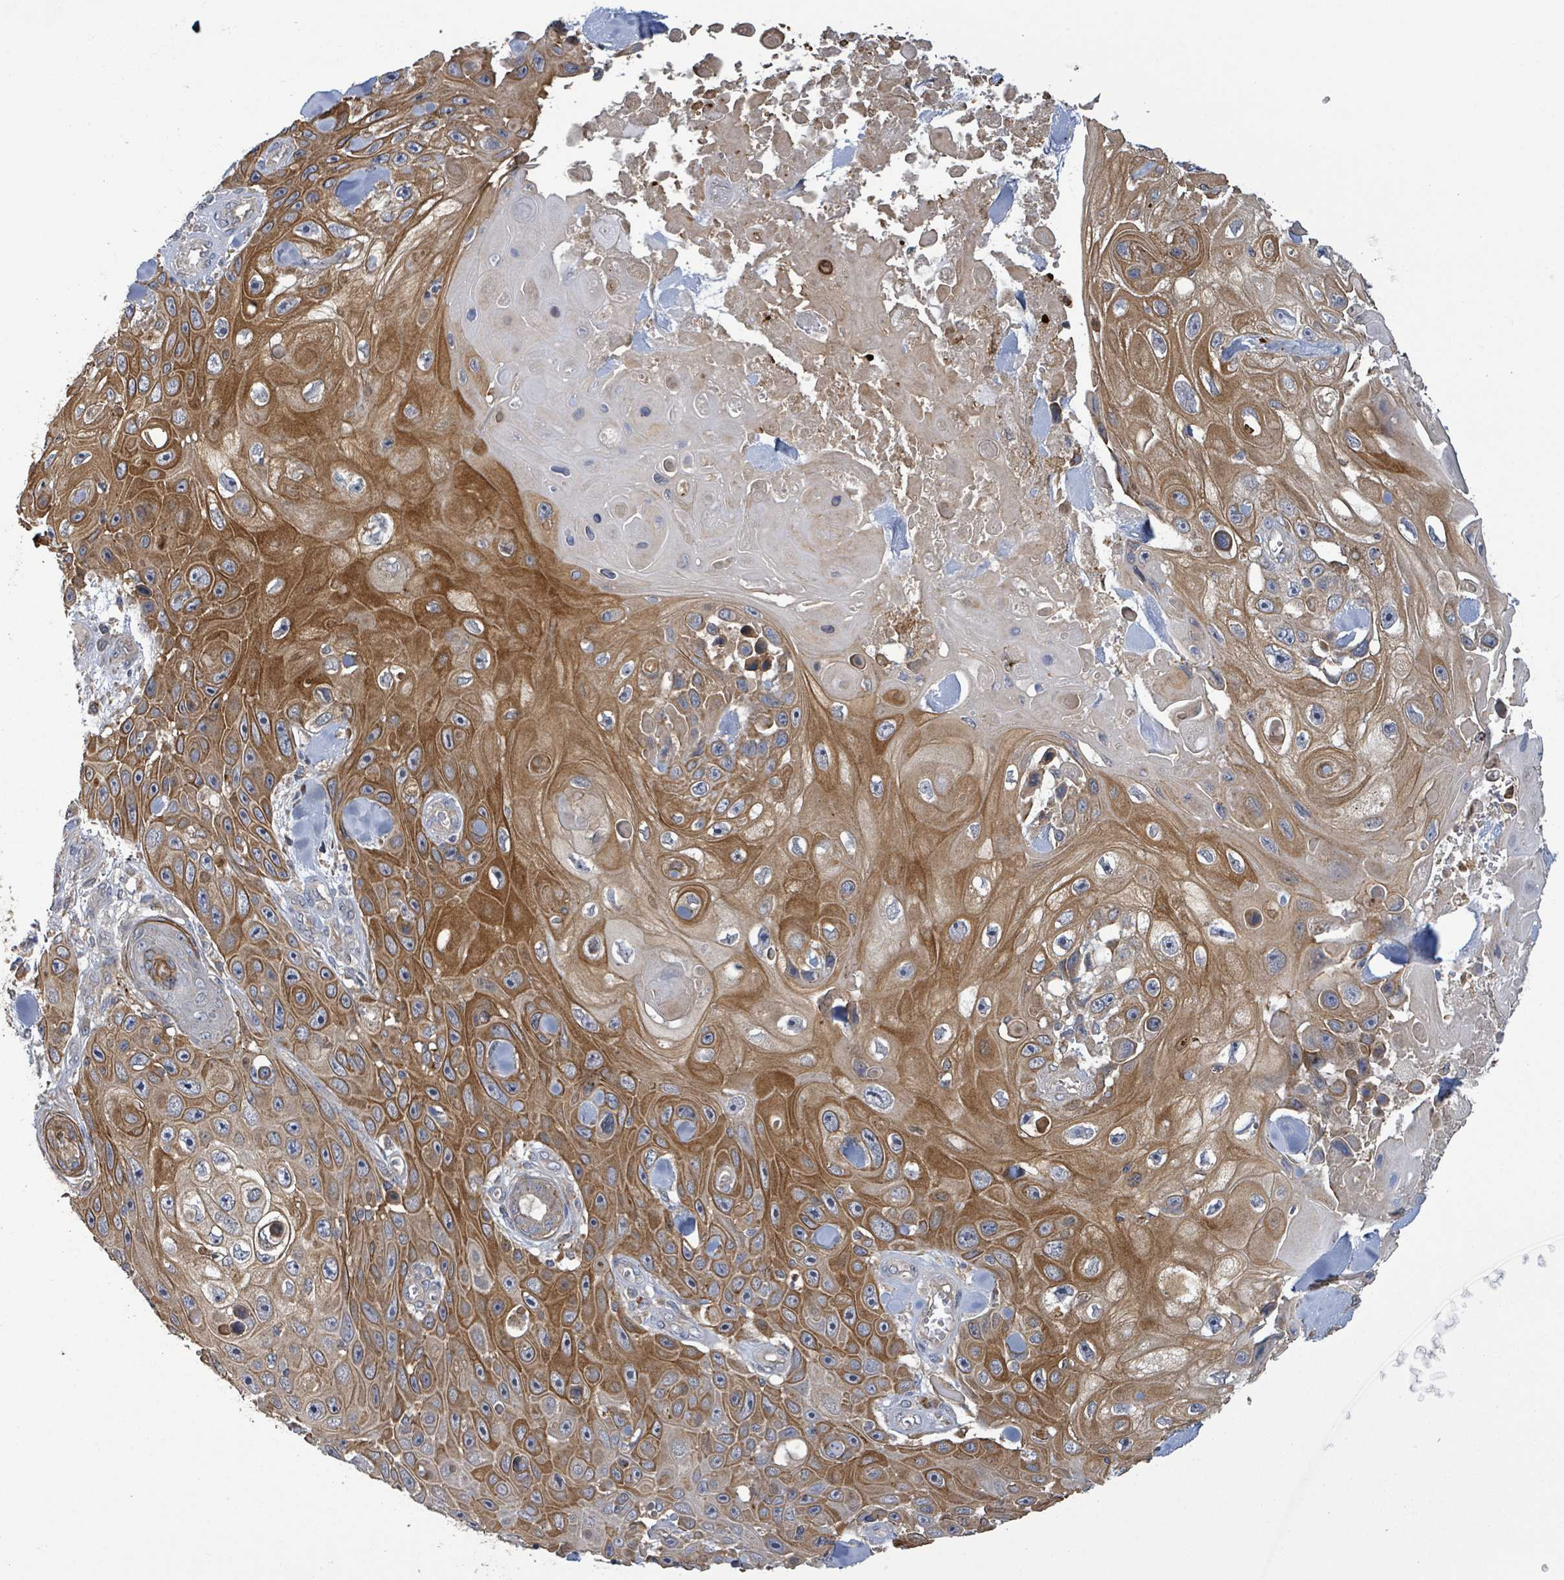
{"staining": {"intensity": "moderate", "quantity": ">75%", "location": "cytoplasmic/membranous"}, "tissue": "skin cancer", "cell_type": "Tumor cells", "image_type": "cancer", "snomed": [{"axis": "morphology", "description": "Squamous cell carcinoma, NOS"}, {"axis": "topography", "description": "Skin"}], "caption": "This image demonstrates immunohistochemistry staining of human skin cancer, with medium moderate cytoplasmic/membranous expression in approximately >75% of tumor cells.", "gene": "PLAAT1", "patient": {"sex": "male", "age": 82}}